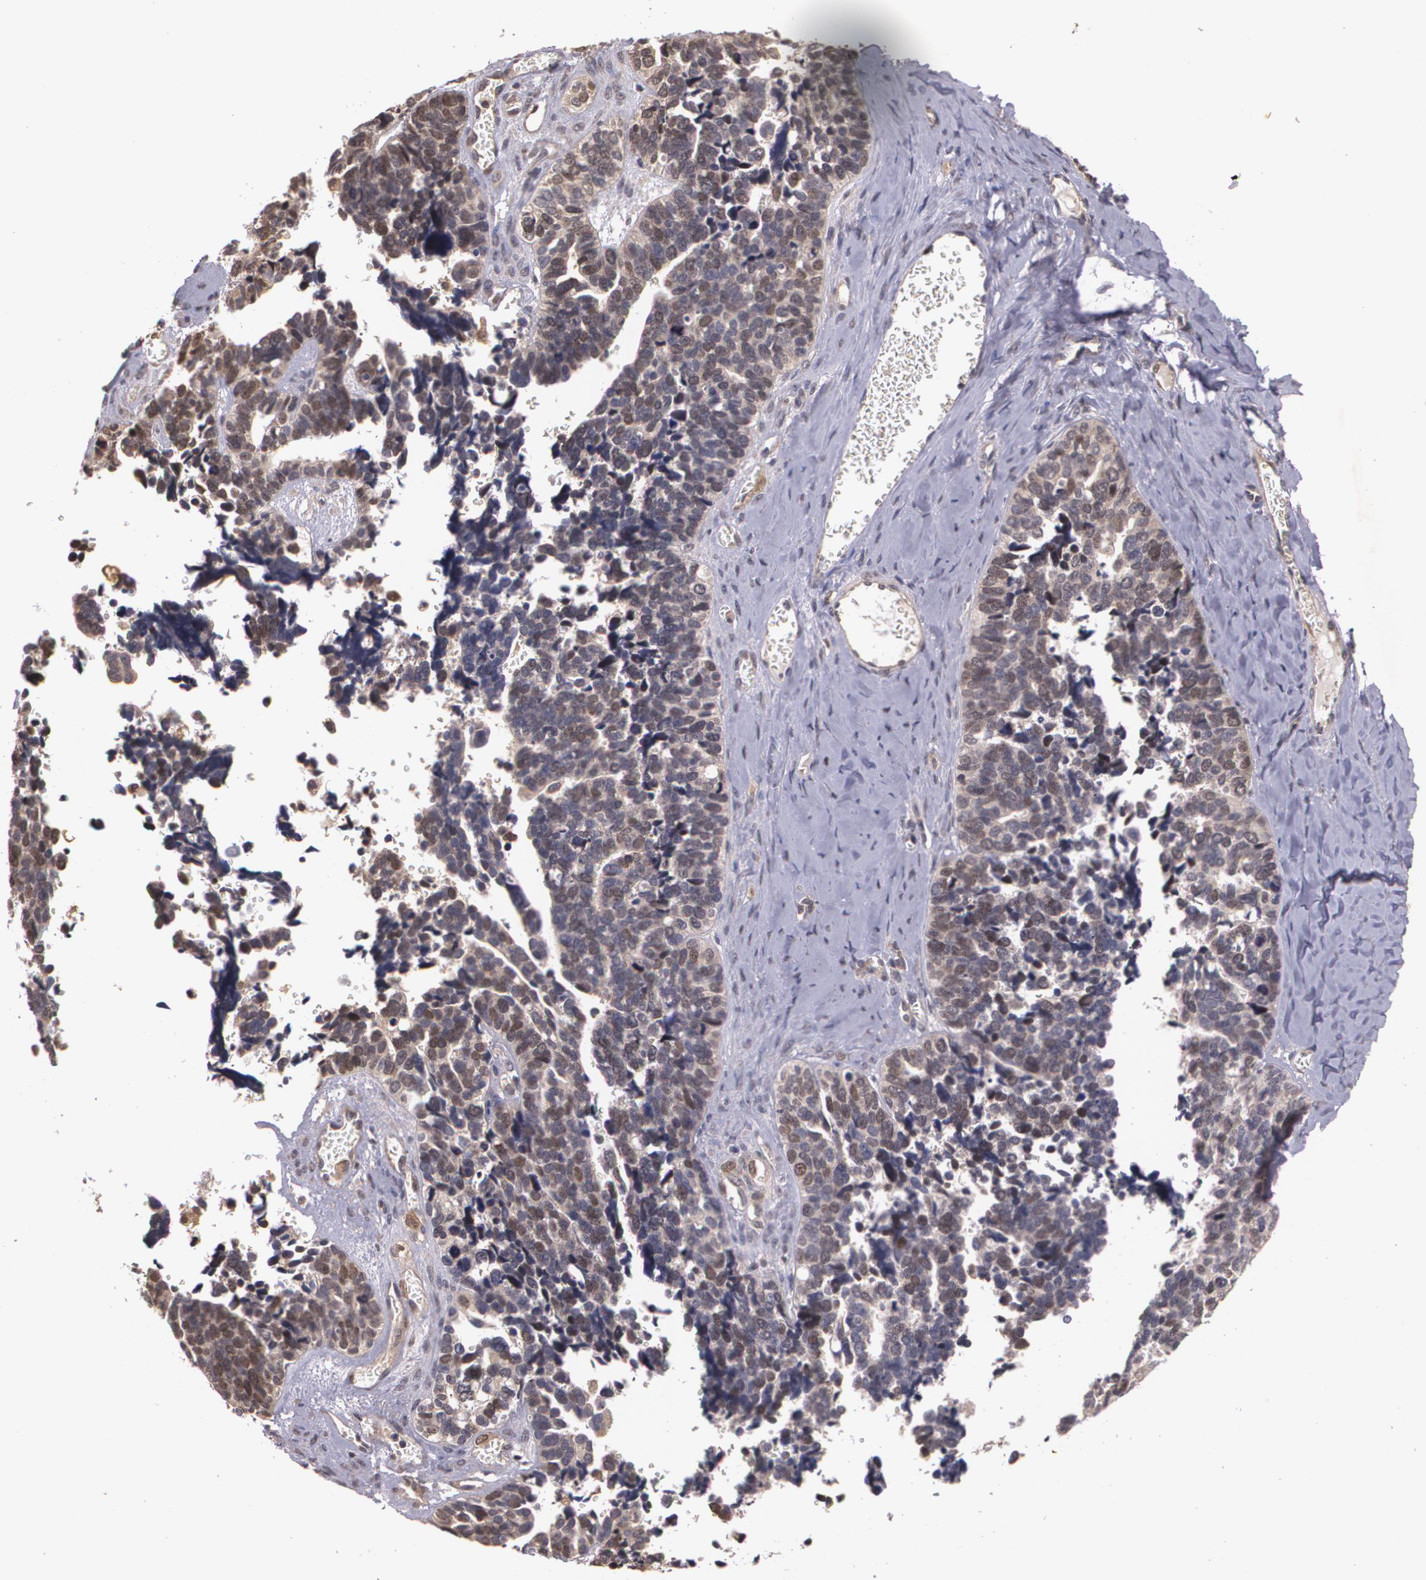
{"staining": {"intensity": "moderate", "quantity": "25%-75%", "location": "cytoplasmic/membranous,nuclear"}, "tissue": "ovarian cancer", "cell_type": "Tumor cells", "image_type": "cancer", "snomed": [{"axis": "morphology", "description": "Cystadenocarcinoma, serous, NOS"}, {"axis": "topography", "description": "Ovary"}], "caption": "A high-resolution photomicrograph shows immunohistochemistry (IHC) staining of serous cystadenocarcinoma (ovarian), which demonstrates moderate cytoplasmic/membranous and nuclear staining in approximately 25%-75% of tumor cells. (DAB = brown stain, brightfield microscopy at high magnification).", "gene": "BRCA1", "patient": {"sex": "female", "age": 77}}